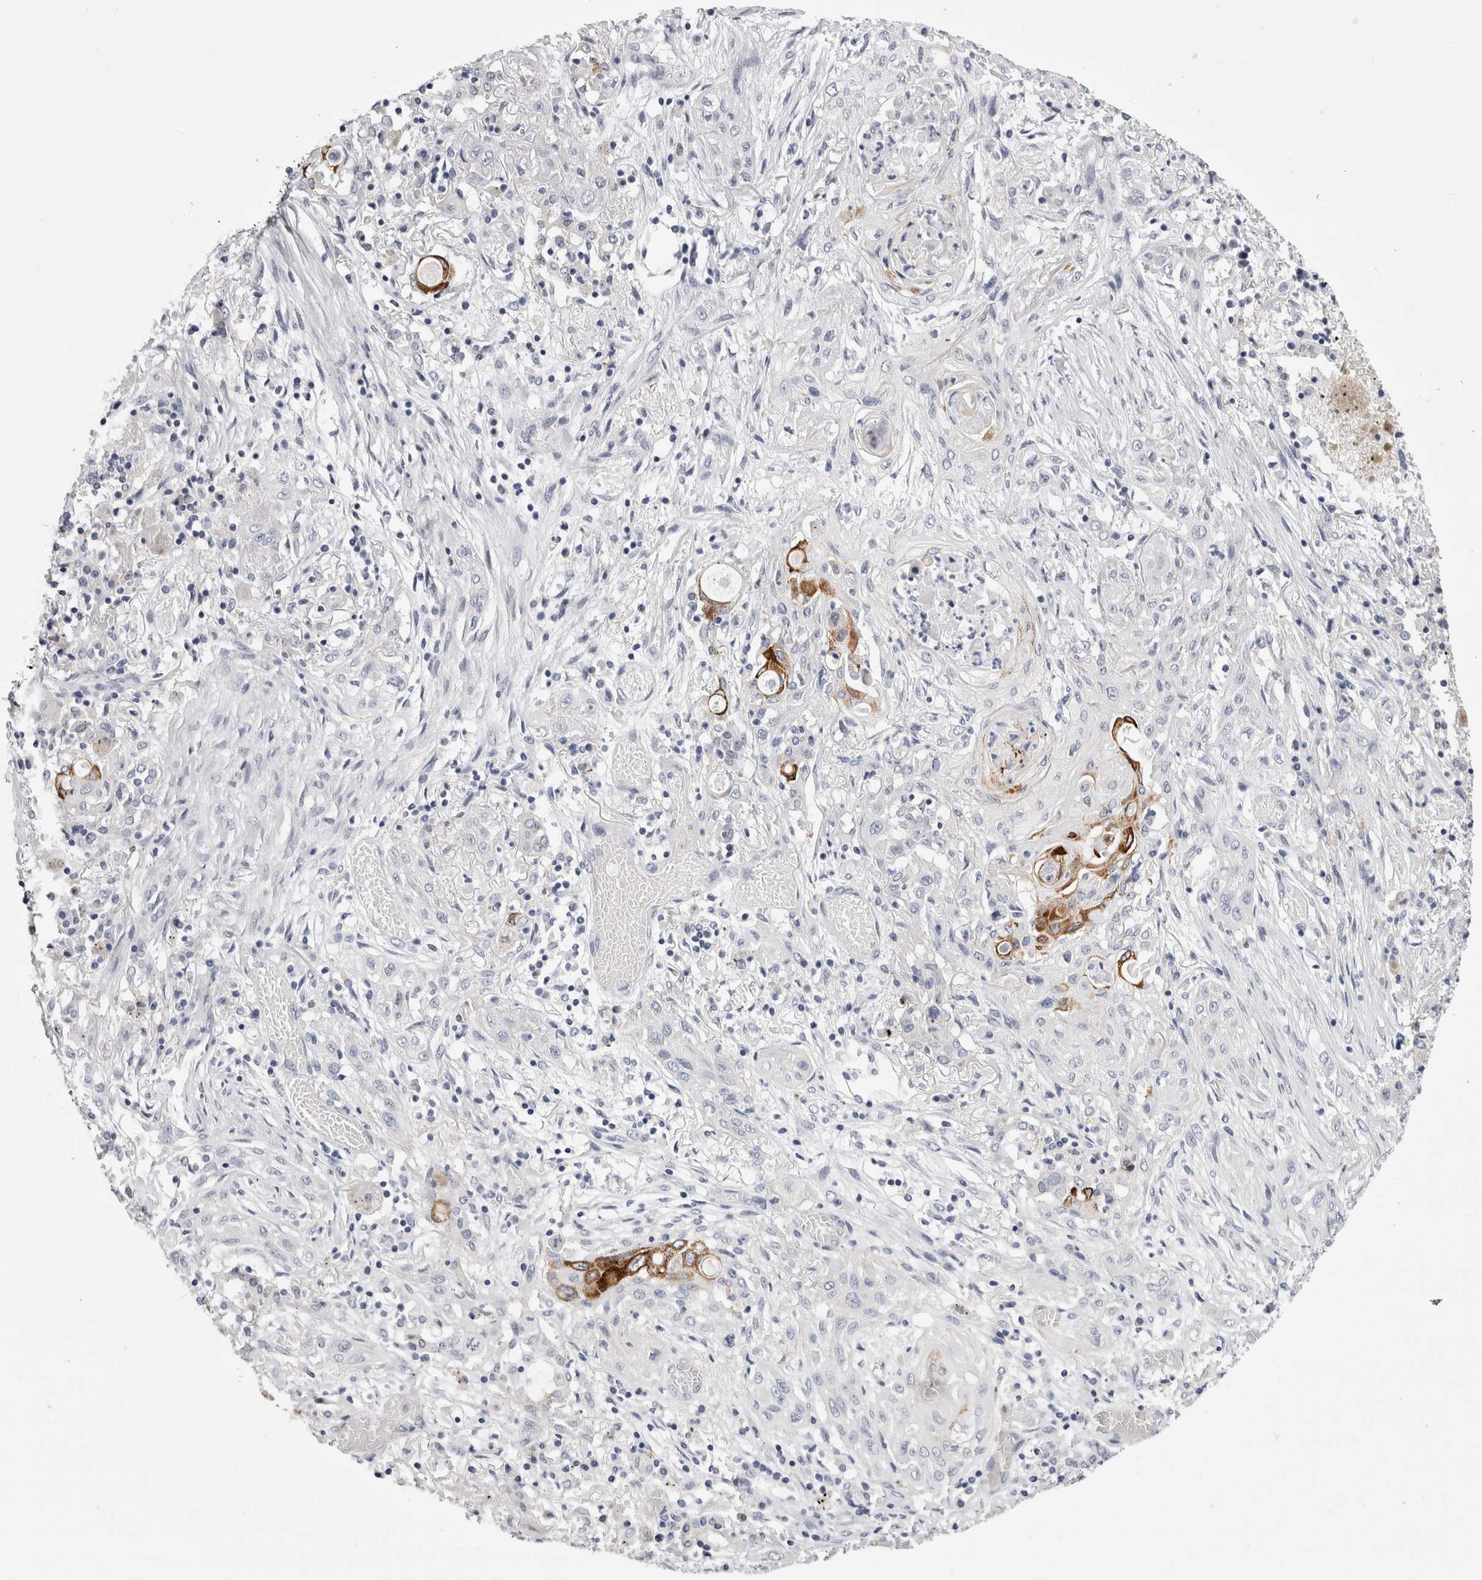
{"staining": {"intensity": "moderate", "quantity": "<25%", "location": "cytoplasmic/membranous"}, "tissue": "lung cancer", "cell_type": "Tumor cells", "image_type": "cancer", "snomed": [{"axis": "morphology", "description": "Squamous cell carcinoma, NOS"}, {"axis": "topography", "description": "Lung"}], "caption": "Lung squamous cell carcinoma stained with DAB immunohistochemistry shows low levels of moderate cytoplasmic/membranous expression in about <25% of tumor cells.", "gene": "PWP2", "patient": {"sex": "female", "age": 47}}